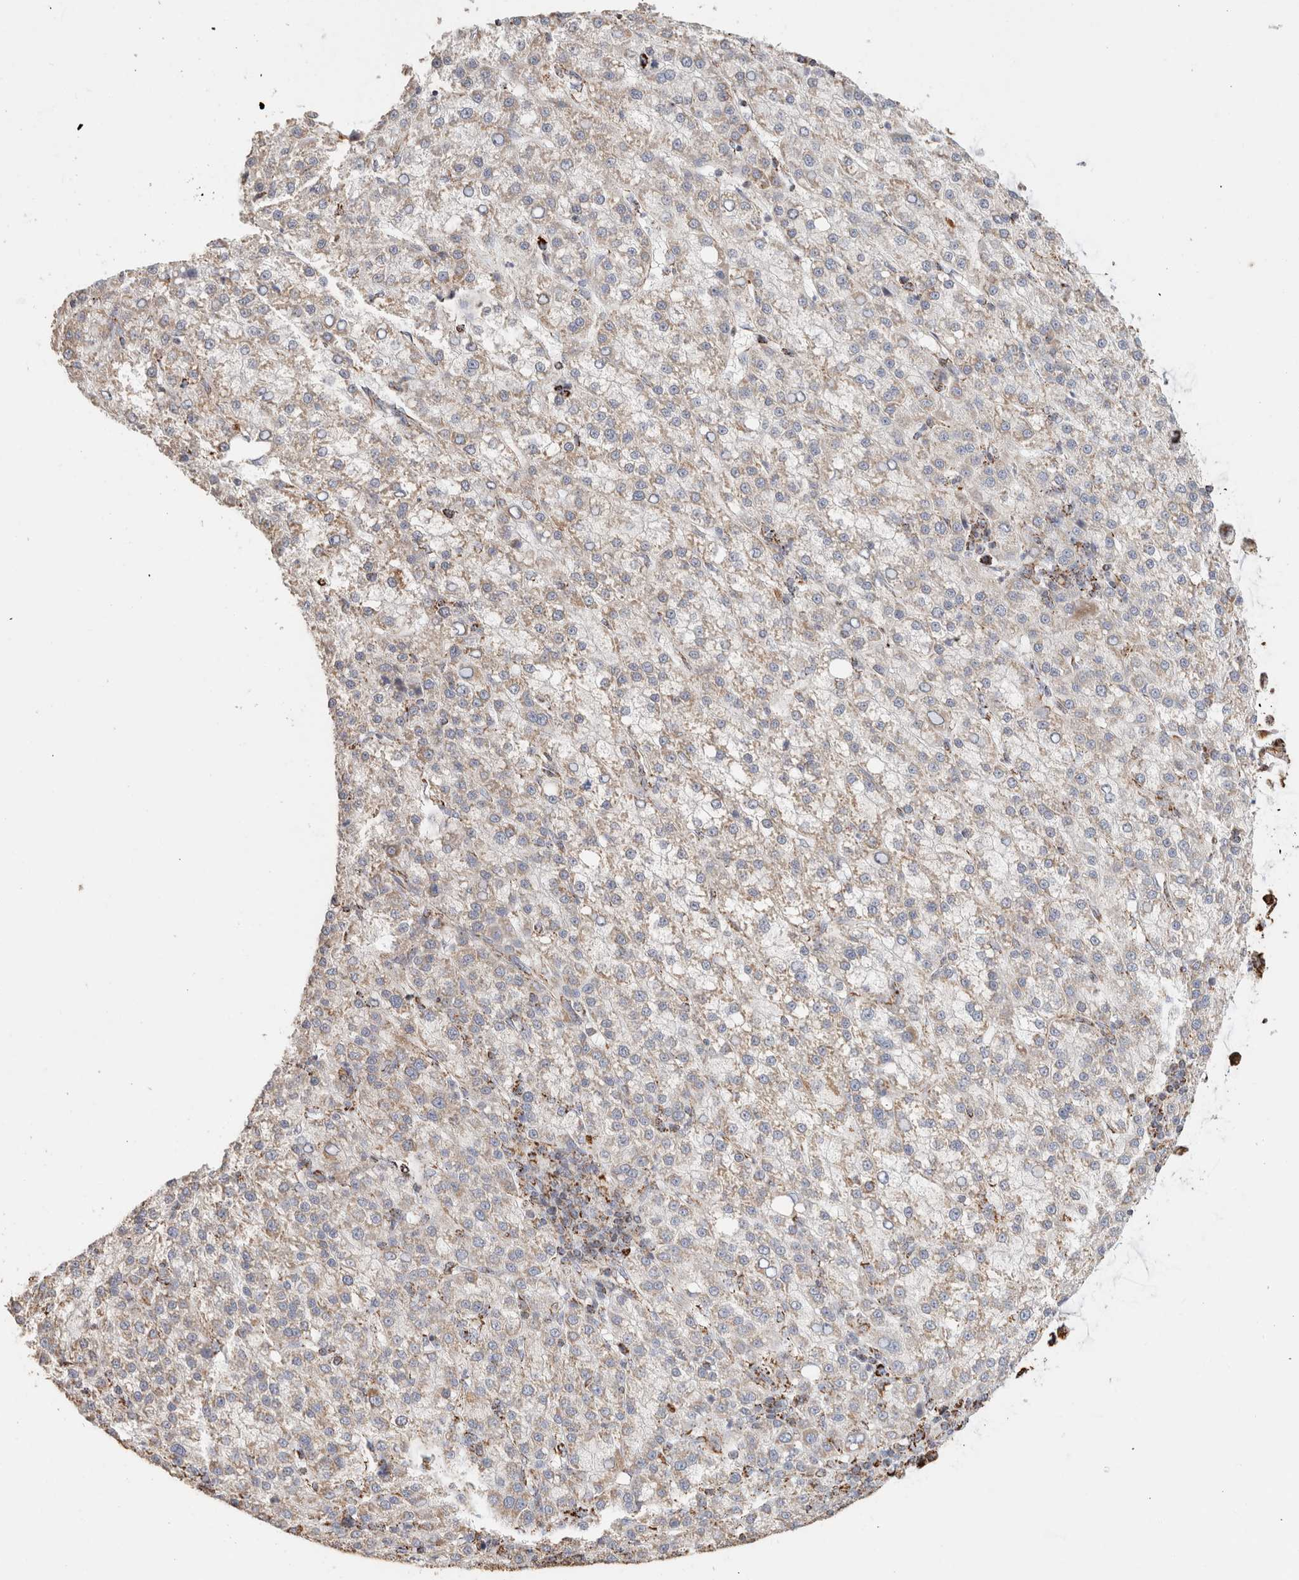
{"staining": {"intensity": "weak", "quantity": "<25%", "location": "cytoplasmic/membranous"}, "tissue": "liver cancer", "cell_type": "Tumor cells", "image_type": "cancer", "snomed": [{"axis": "morphology", "description": "Carcinoma, Hepatocellular, NOS"}, {"axis": "topography", "description": "Liver"}], "caption": "Immunohistochemical staining of human liver hepatocellular carcinoma reveals no significant staining in tumor cells.", "gene": "C1QBP", "patient": {"sex": "female", "age": 58}}